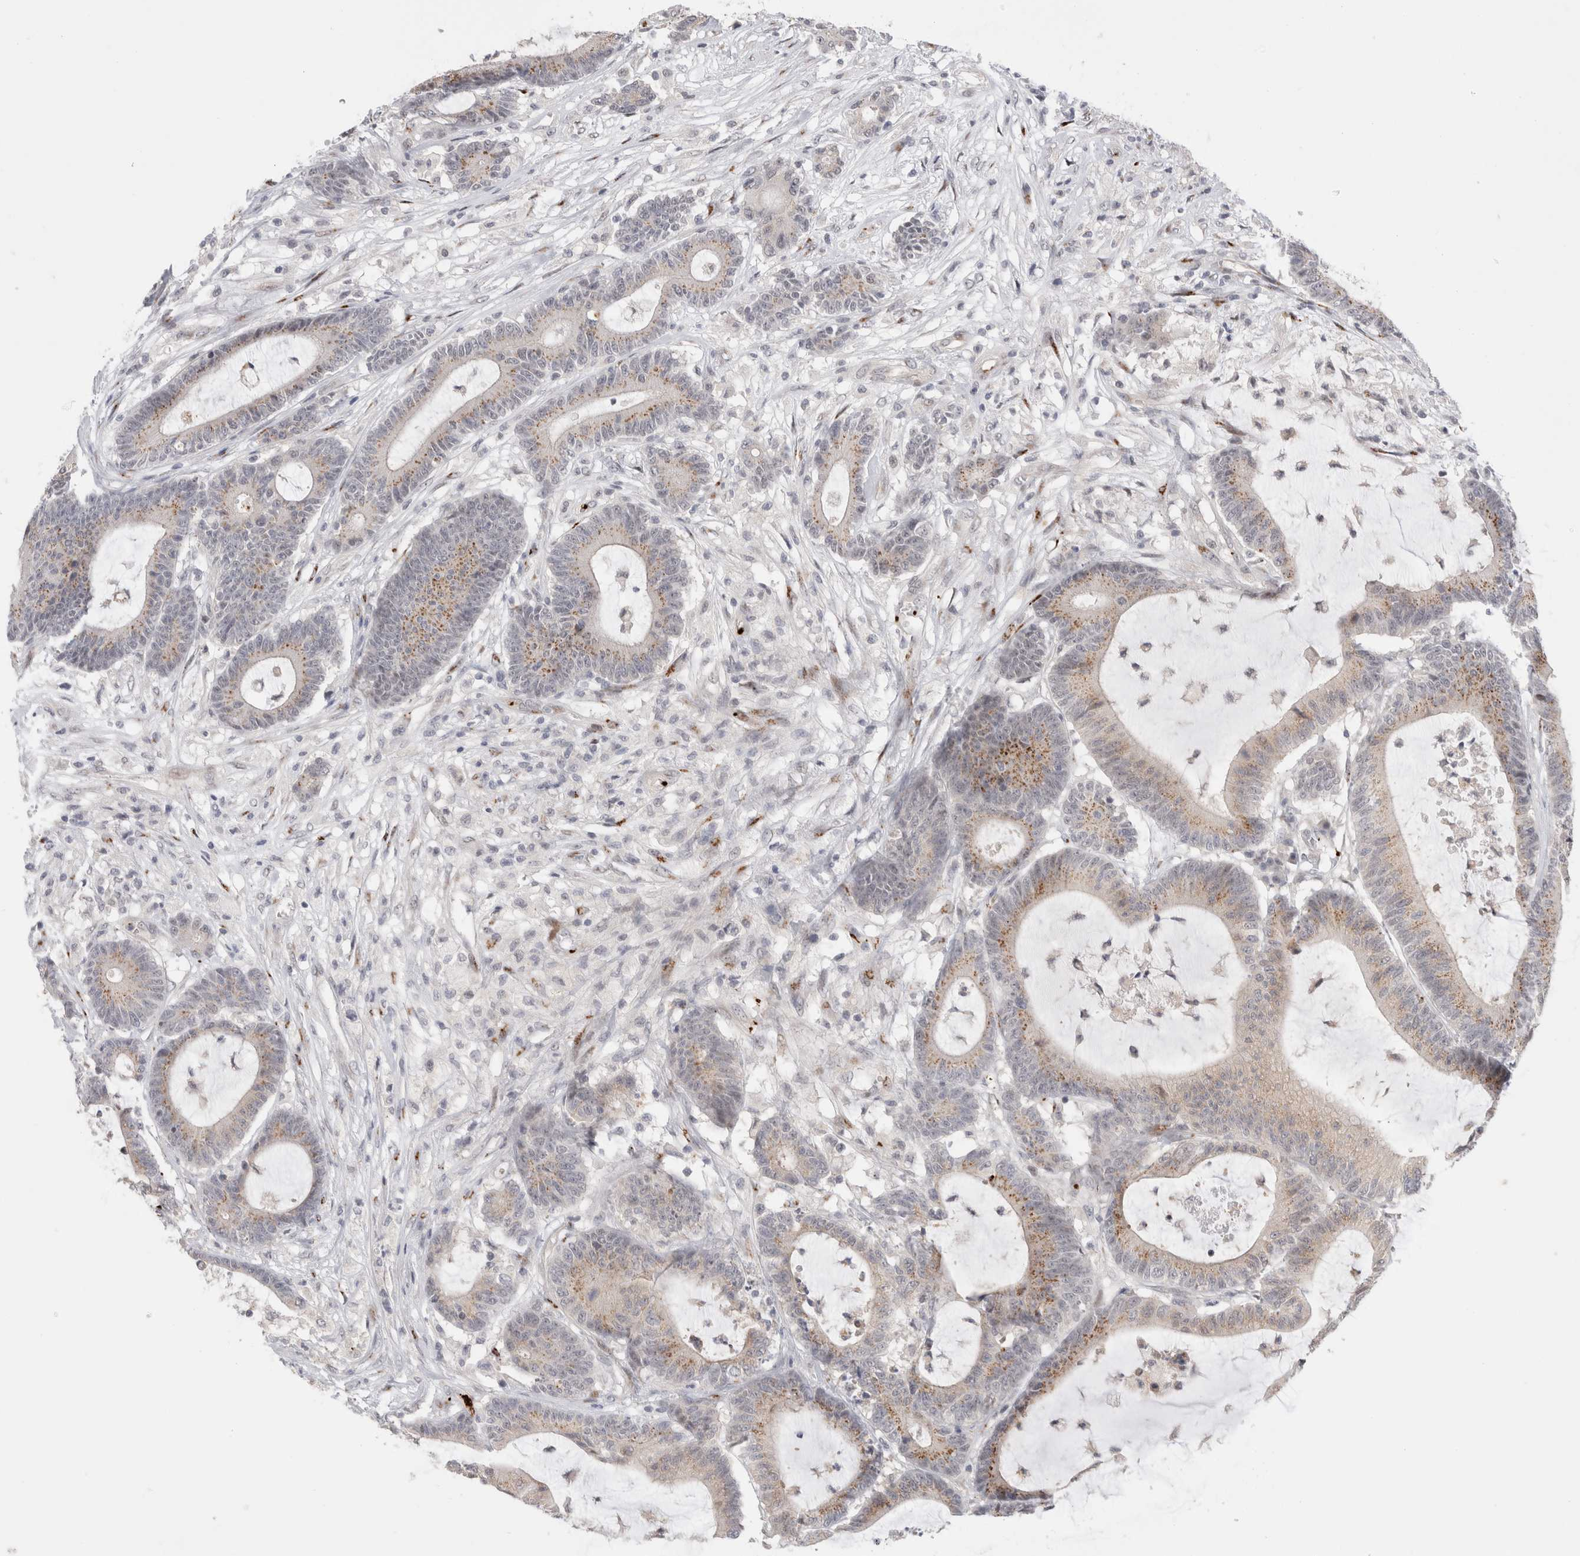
{"staining": {"intensity": "moderate", "quantity": "25%-75%", "location": "cytoplasmic/membranous"}, "tissue": "colorectal cancer", "cell_type": "Tumor cells", "image_type": "cancer", "snomed": [{"axis": "morphology", "description": "Adenocarcinoma, NOS"}, {"axis": "topography", "description": "Colon"}], "caption": "A high-resolution histopathology image shows immunohistochemistry staining of colorectal cancer, which reveals moderate cytoplasmic/membranous positivity in approximately 25%-75% of tumor cells. The staining was performed using DAB (3,3'-diaminobenzidine), with brown indicating positive protein expression. Nuclei are stained blue with hematoxylin.", "gene": "VPS28", "patient": {"sex": "female", "age": 84}}